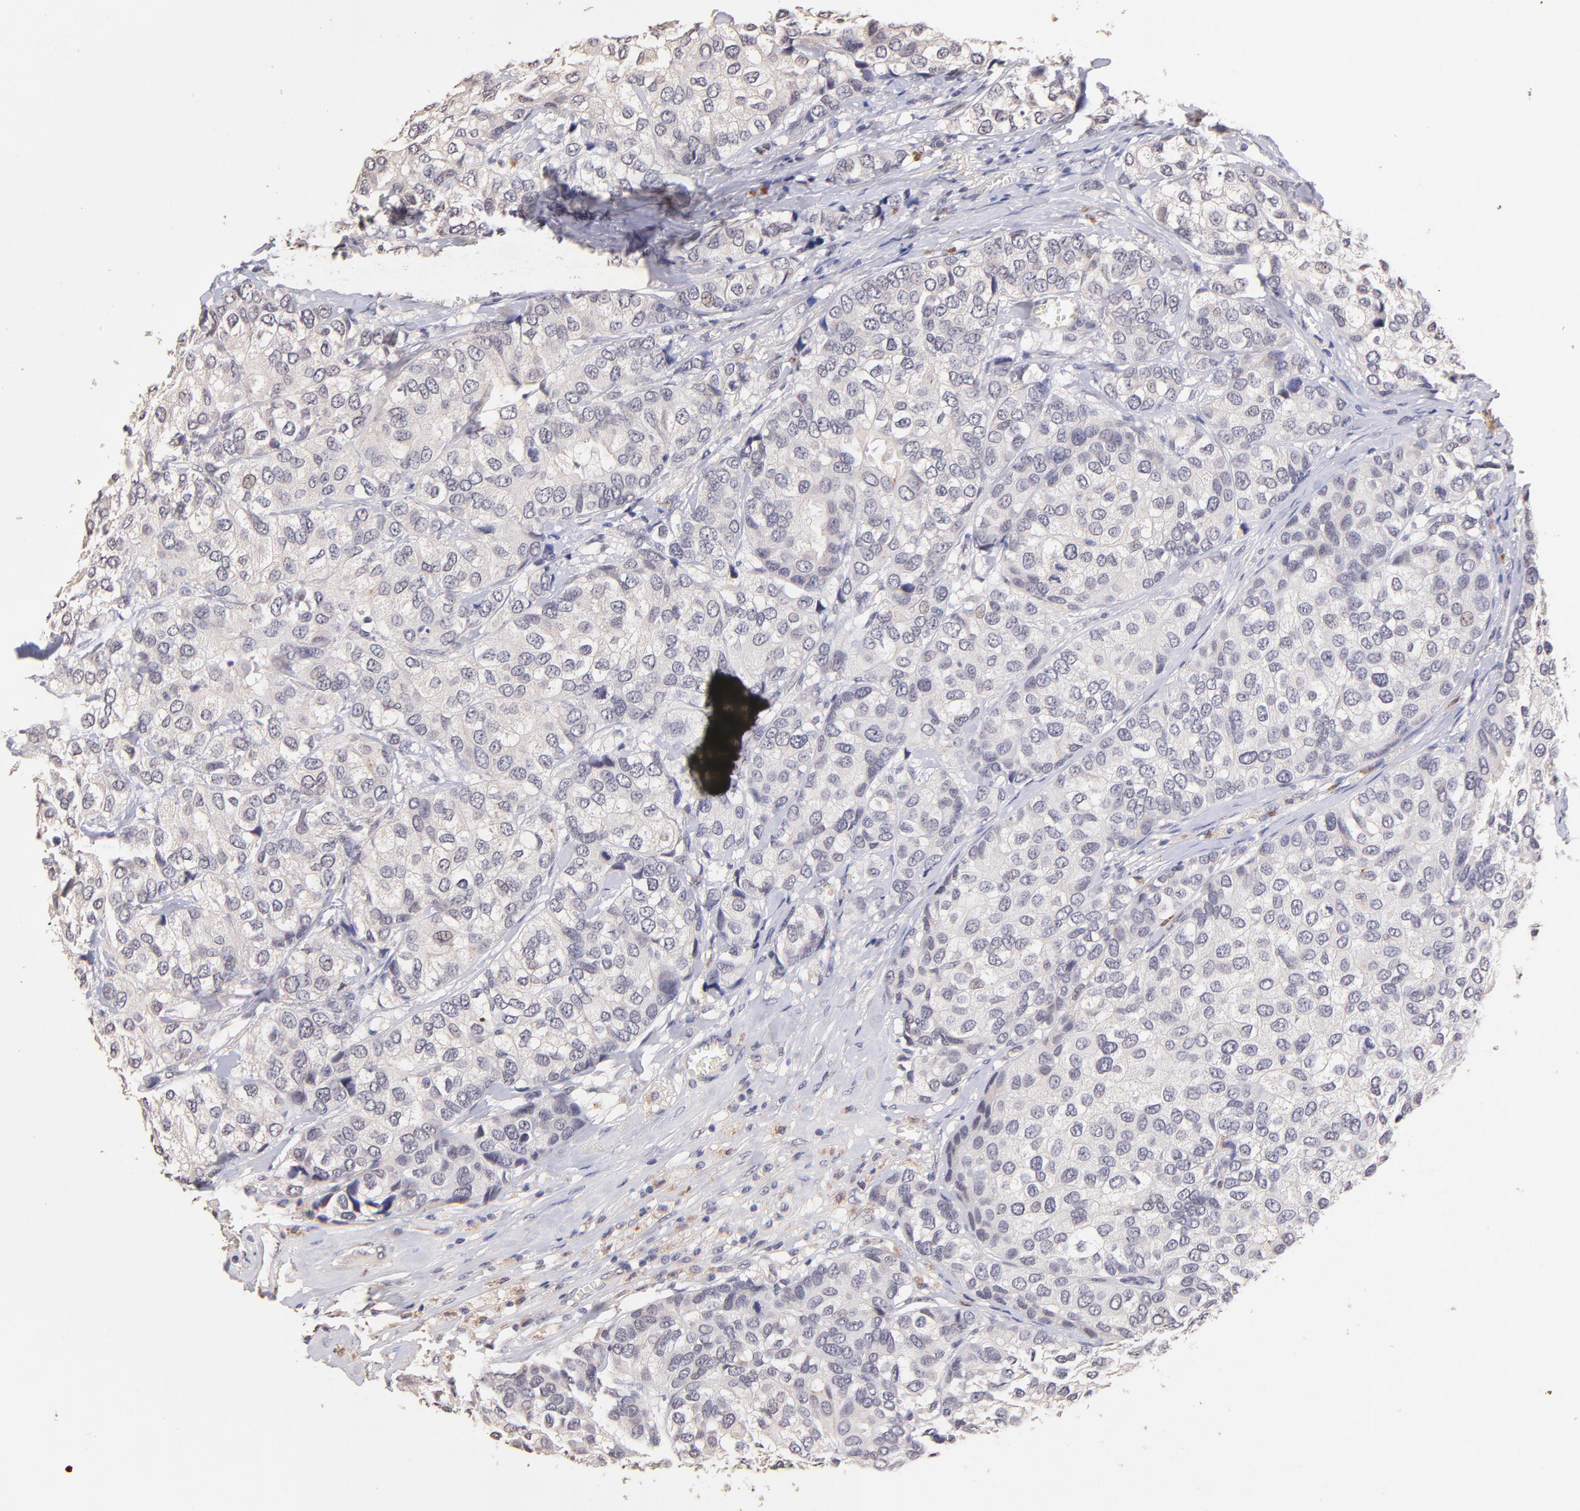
{"staining": {"intensity": "weak", "quantity": ">75%", "location": "cytoplasmic/membranous"}, "tissue": "breast cancer", "cell_type": "Tumor cells", "image_type": "cancer", "snomed": [{"axis": "morphology", "description": "Duct carcinoma"}, {"axis": "topography", "description": "Breast"}], "caption": "A low amount of weak cytoplasmic/membranous positivity is identified in about >75% of tumor cells in invasive ductal carcinoma (breast) tissue.", "gene": "RNASEL", "patient": {"sex": "female", "age": 68}}